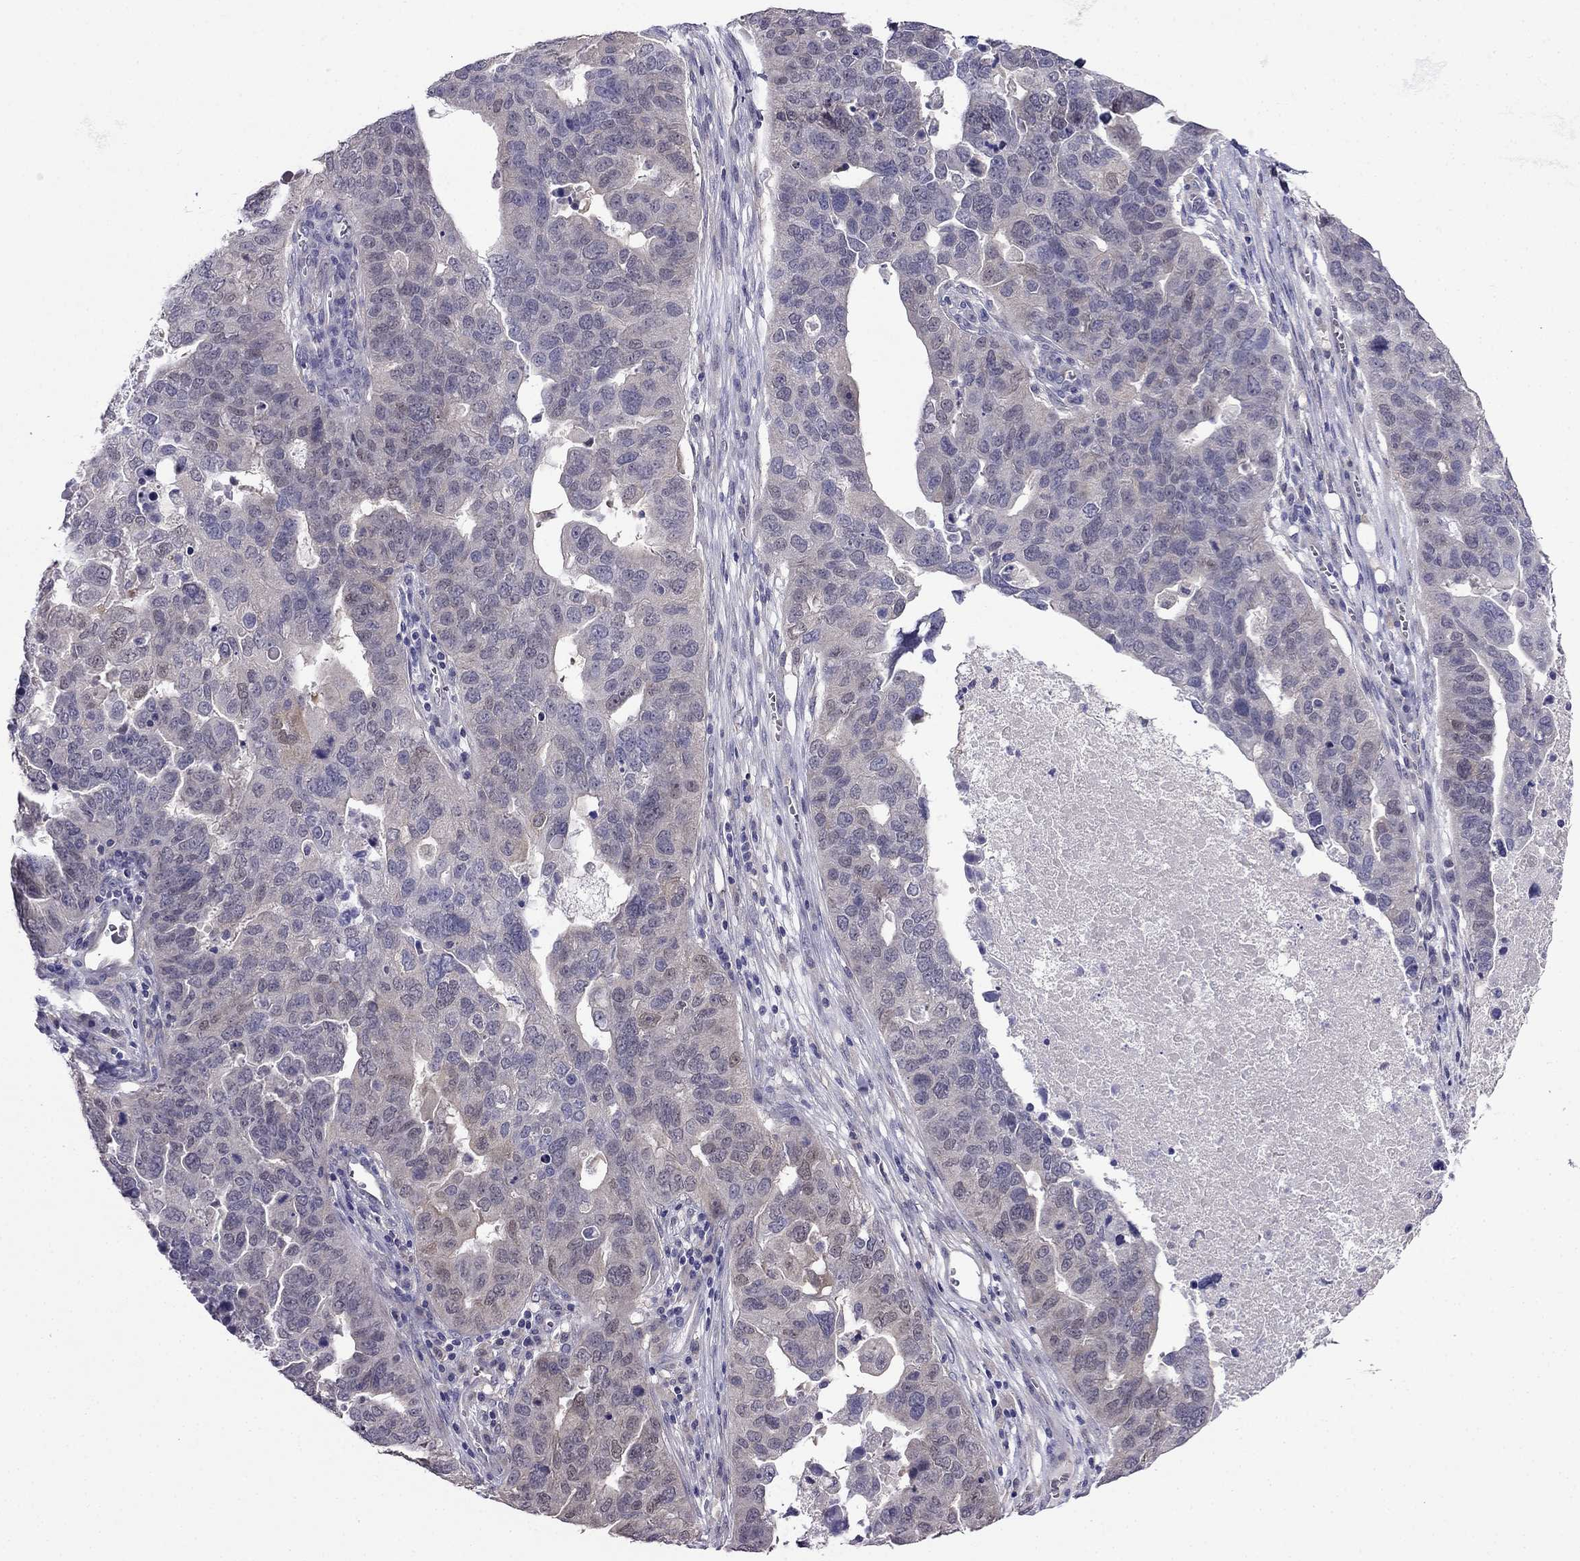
{"staining": {"intensity": "weak", "quantity": "<25%", "location": "cytoplasmic/membranous"}, "tissue": "ovarian cancer", "cell_type": "Tumor cells", "image_type": "cancer", "snomed": [{"axis": "morphology", "description": "Carcinoma, endometroid"}, {"axis": "topography", "description": "Soft tissue"}, {"axis": "topography", "description": "Ovary"}], "caption": "High magnification brightfield microscopy of ovarian cancer (endometroid carcinoma) stained with DAB (3,3'-diaminobenzidine) (brown) and counterstained with hematoxylin (blue): tumor cells show no significant staining.", "gene": "SCNN1D", "patient": {"sex": "female", "age": 52}}